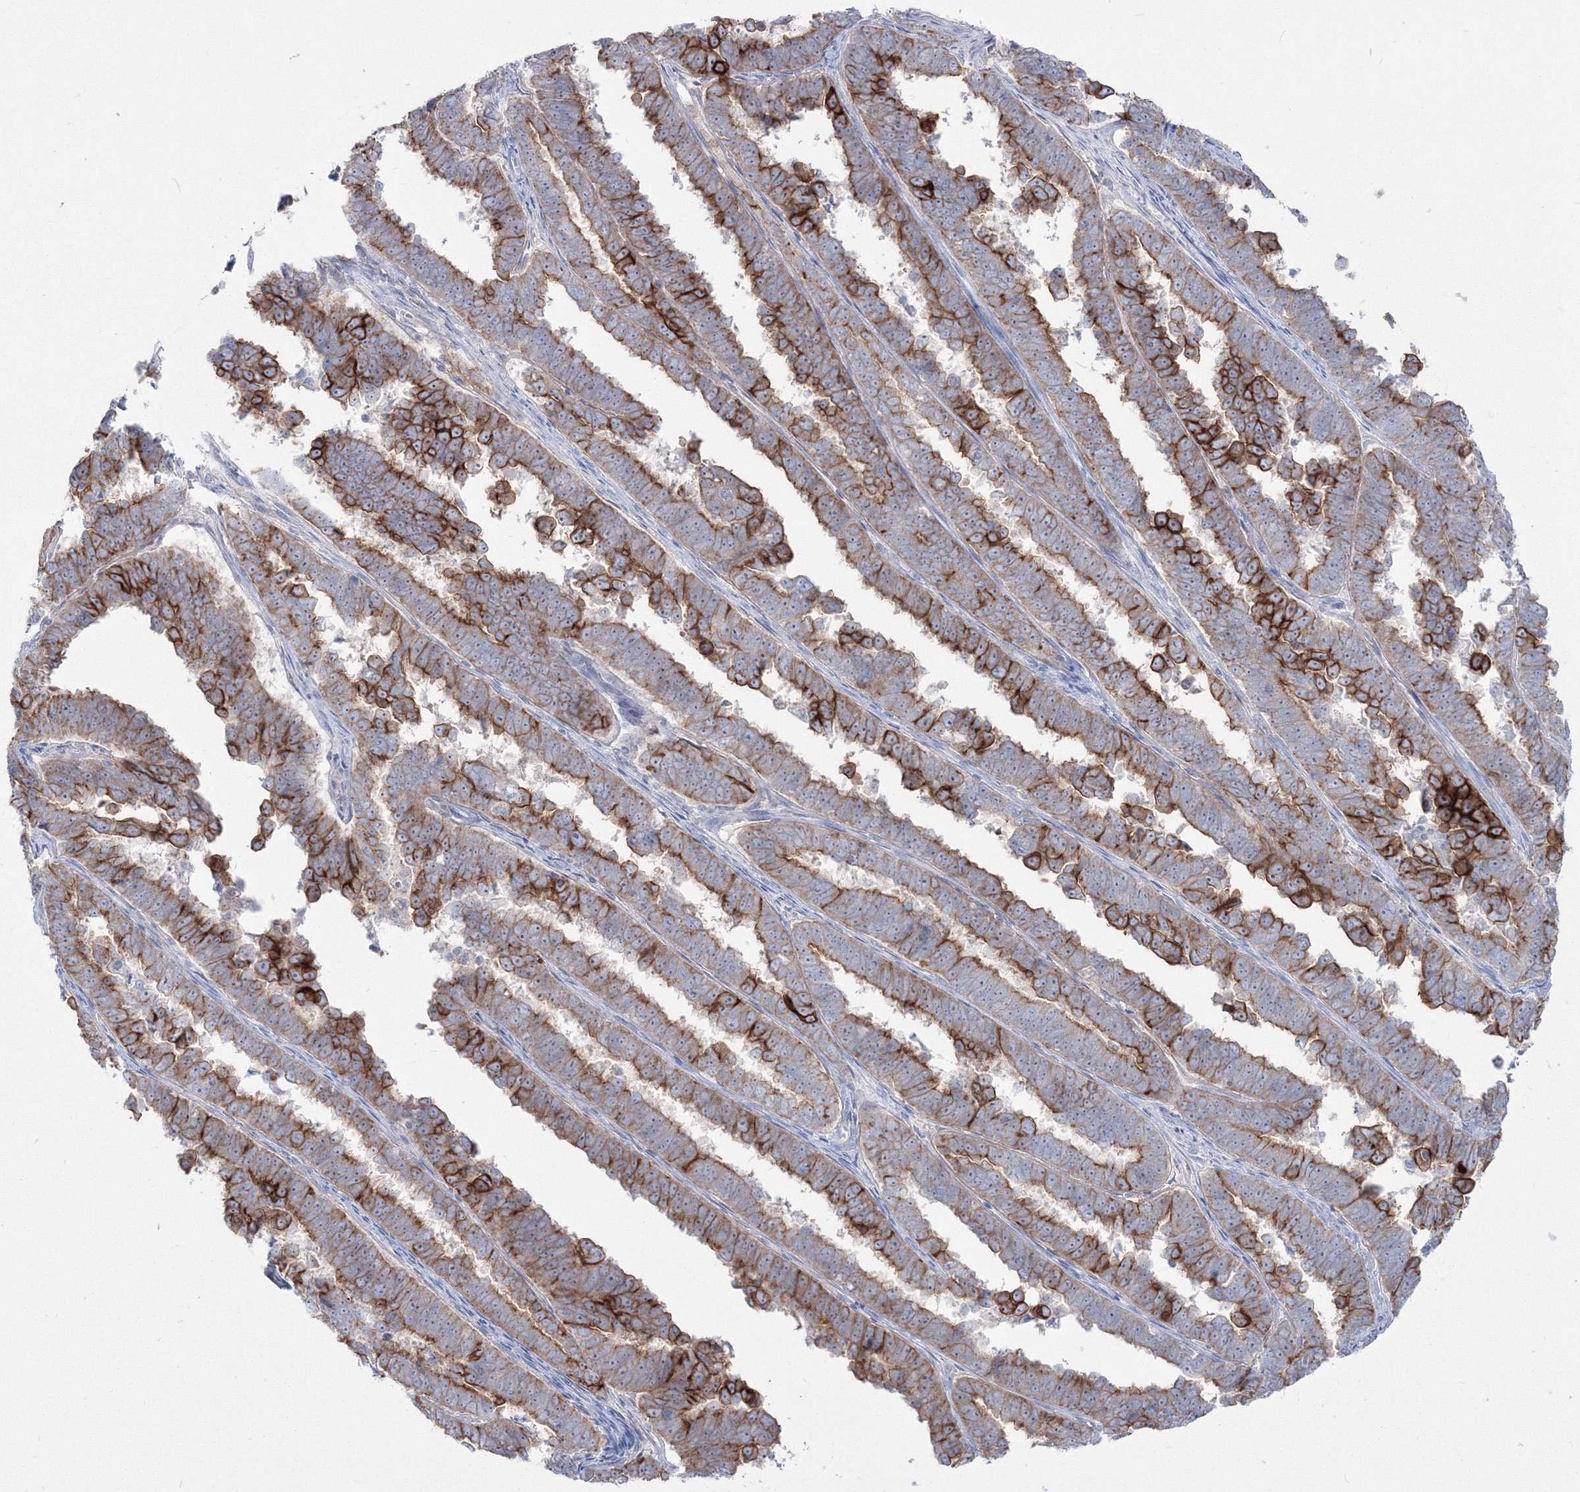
{"staining": {"intensity": "strong", "quantity": ">75%", "location": "cytoplasmic/membranous"}, "tissue": "endometrial cancer", "cell_type": "Tumor cells", "image_type": "cancer", "snomed": [{"axis": "morphology", "description": "Adenocarcinoma, NOS"}, {"axis": "topography", "description": "Endometrium"}], "caption": "The image displays immunohistochemical staining of adenocarcinoma (endometrial). There is strong cytoplasmic/membranous expression is seen in approximately >75% of tumor cells. The protein of interest is stained brown, and the nuclei are stained in blue (DAB (3,3'-diaminobenzidine) IHC with brightfield microscopy, high magnification).", "gene": "TMEM139", "patient": {"sex": "female", "age": 75}}